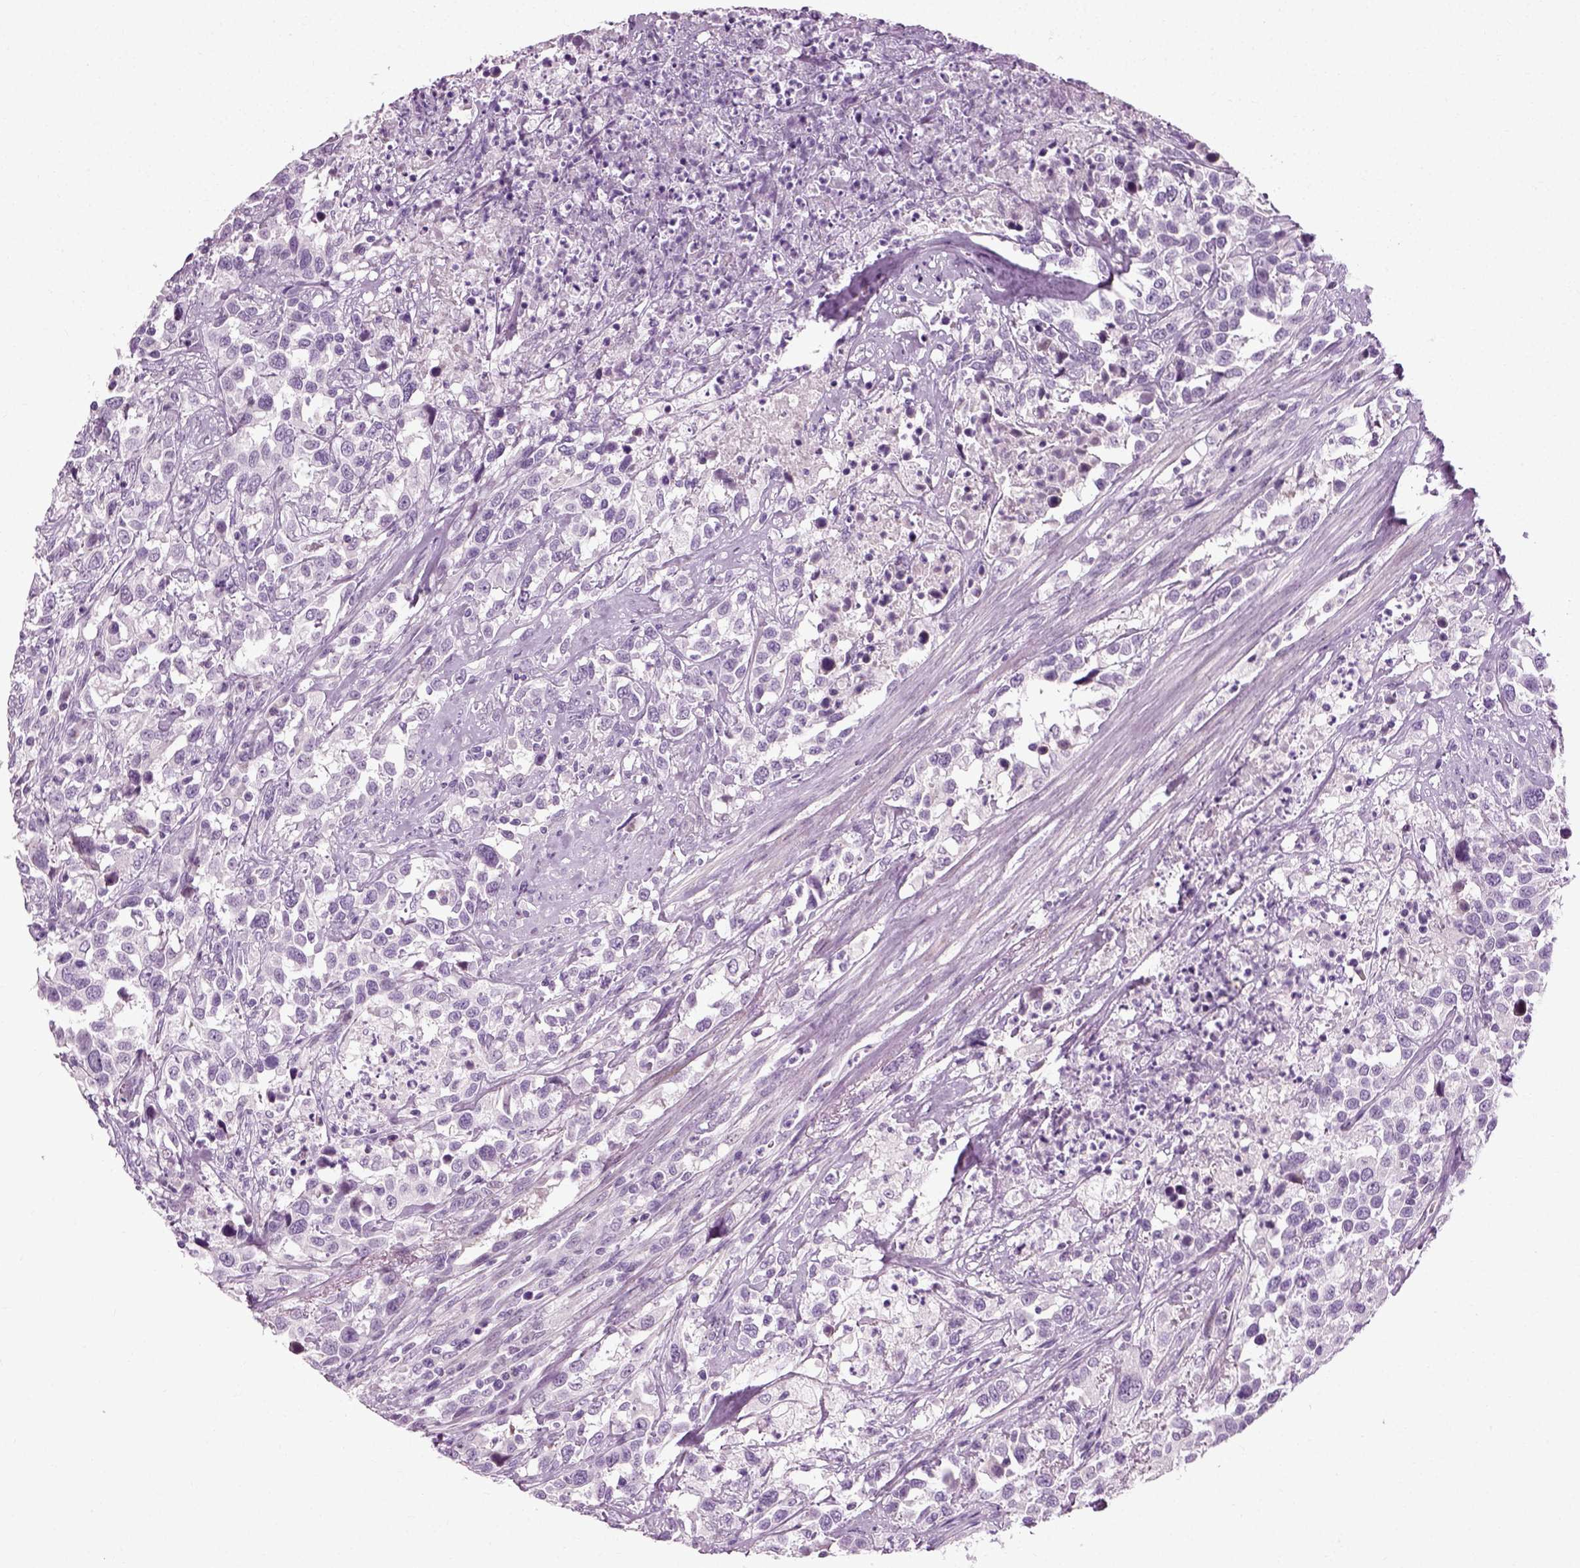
{"staining": {"intensity": "negative", "quantity": "none", "location": "none"}, "tissue": "urothelial cancer", "cell_type": "Tumor cells", "image_type": "cancer", "snomed": [{"axis": "morphology", "description": "Urothelial carcinoma, NOS"}, {"axis": "morphology", "description": "Urothelial carcinoma, High grade"}, {"axis": "topography", "description": "Urinary bladder"}], "caption": "This micrograph is of urothelial cancer stained with IHC to label a protein in brown with the nuclei are counter-stained blue. There is no positivity in tumor cells.", "gene": "SCG5", "patient": {"sex": "female", "age": 64}}